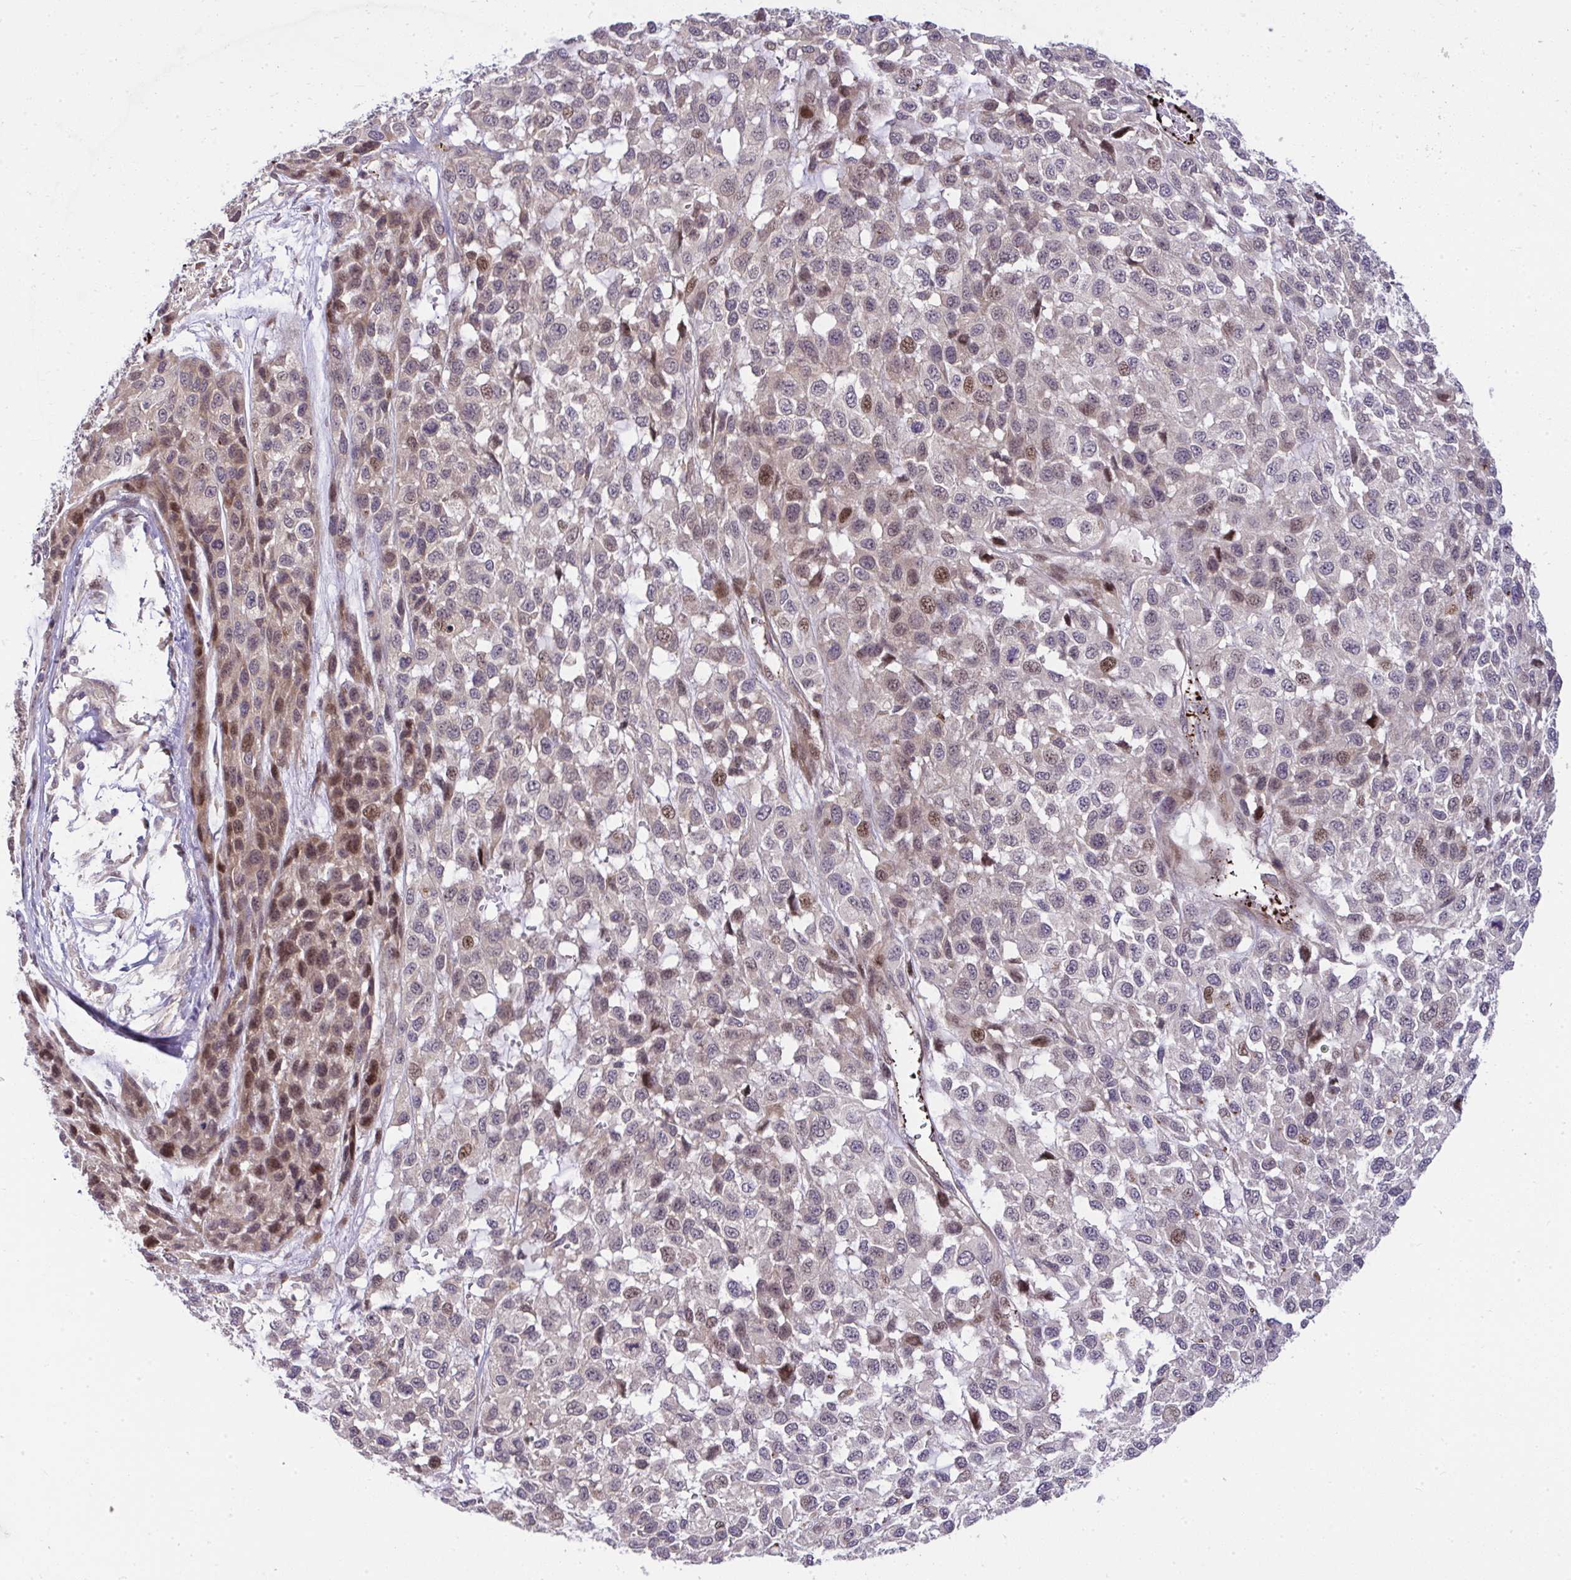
{"staining": {"intensity": "moderate", "quantity": "<25%", "location": "nuclear"}, "tissue": "melanoma", "cell_type": "Tumor cells", "image_type": "cancer", "snomed": [{"axis": "morphology", "description": "Malignant melanoma, NOS"}, {"axis": "topography", "description": "Skin"}], "caption": "A low amount of moderate nuclear positivity is appreciated in about <25% of tumor cells in melanoma tissue.", "gene": "RDH14", "patient": {"sex": "male", "age": 62}}